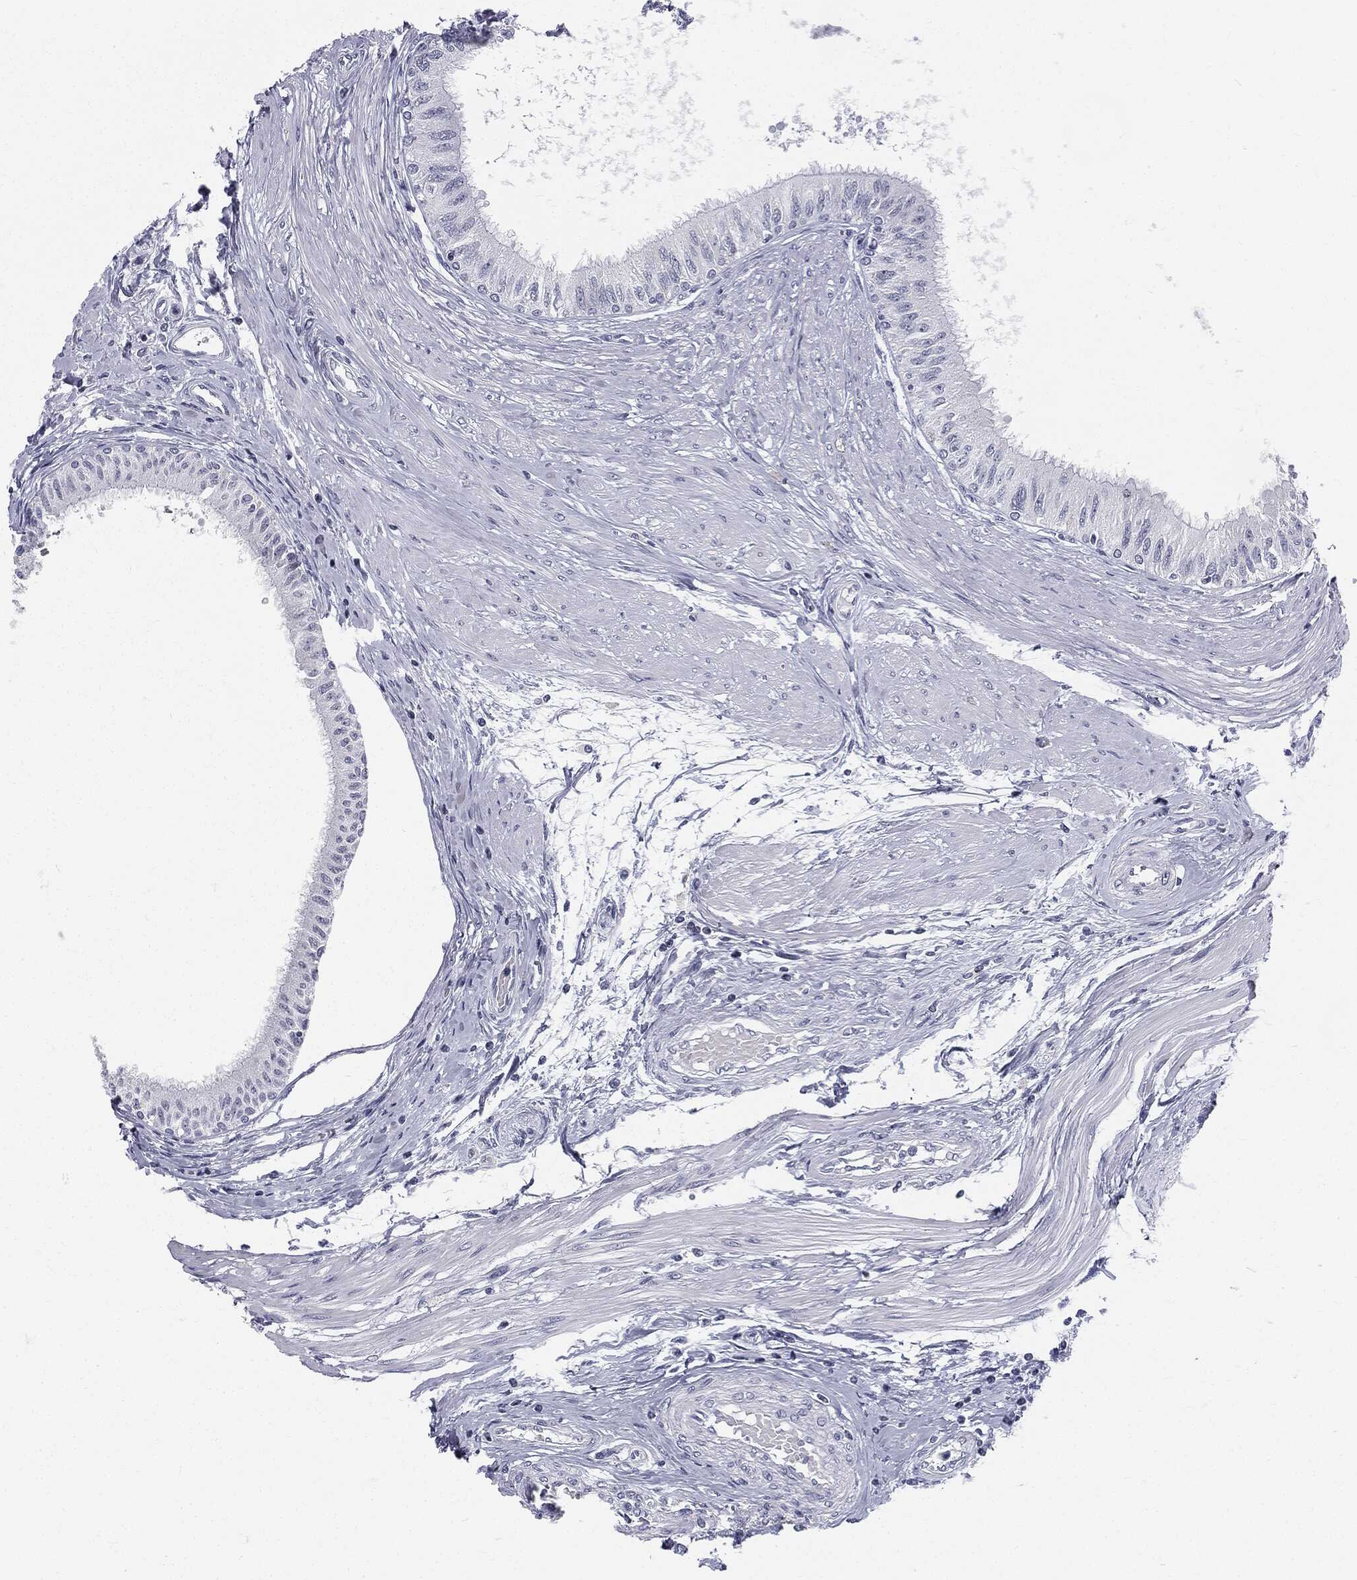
{"staining": {"intensity": "negative", "quantity": "none", "location": "none"}, "tissue": "epididymis", "cell_type": "Glandular cells", "image_type": "normal", "snomed": [{"axis": "morphology", "description": "Normal tissue, NOS"}, {"axis": "morphology", "description": "Seminoma, NOS"}, {"axis": "topography", "description": "Testis"}, {"axis": "topography", "description": "Epididymis"}], "caption": "This is an immunohistochemistry (IHC) micrograph of unremarkable epididymis. There is no staining in glandular cells.", "gene": "MLLT10", "patient": {"sex": "male", "age": 61}}